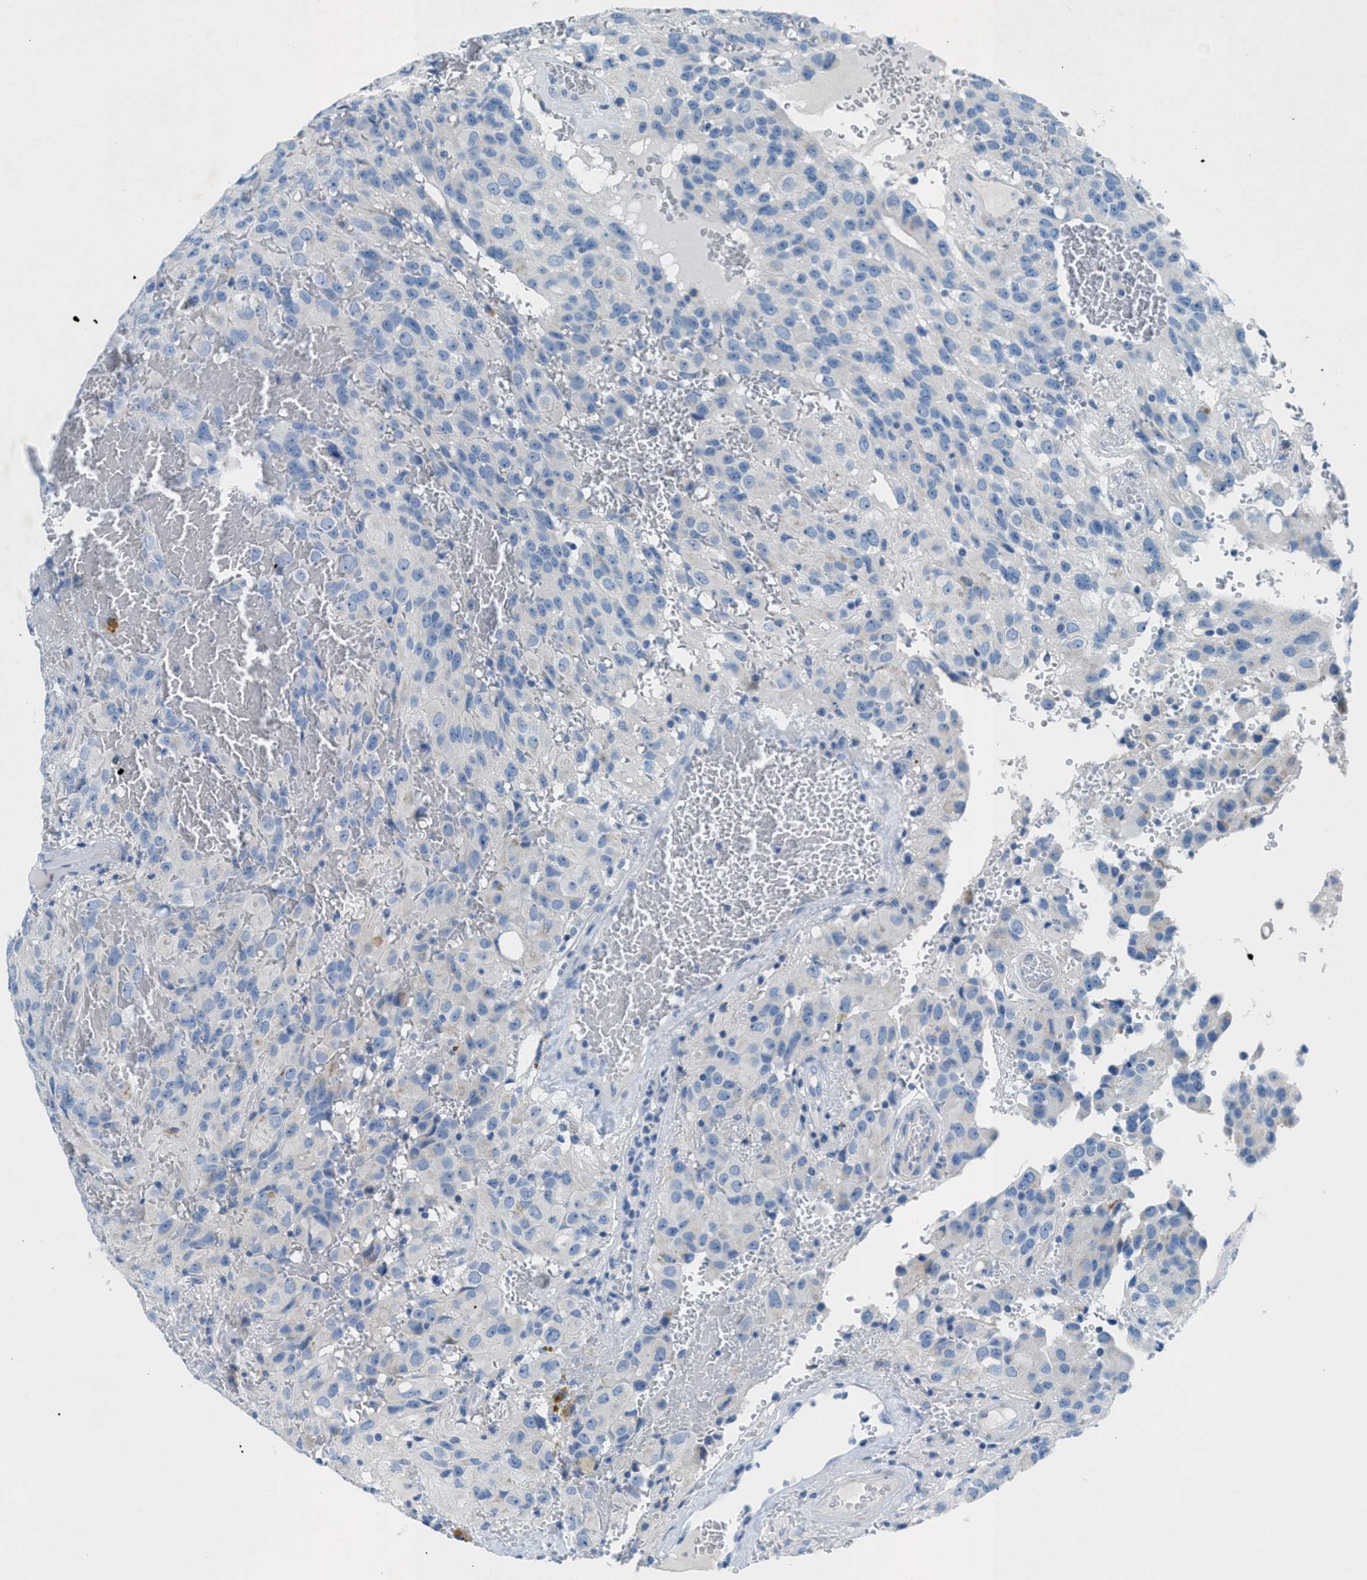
{"staining": {"intensity": "negative", "quantity": "none", "location": "none"}, "tissue": "glioma", "cell_type": "Tumor cells", "image_type": "cancer", "snomed": [{"axis": "morphology", "description": "Glioma, malignant, High grade"}, {"axis": "topography", "description": "Brain"}], "caption": "Immunohistochemistry (IHC) photomicrograph of human malignant high-grade glioma stained for a protein (brown), which reveals no staining in tumor cells. (DAB (3,3'-diaminobenzidine) immunohistochemistry visualized using brightfield microscopy, high magnification).", "gene": "GALNT17", "patient": {"sex": "male", "age": 32}}